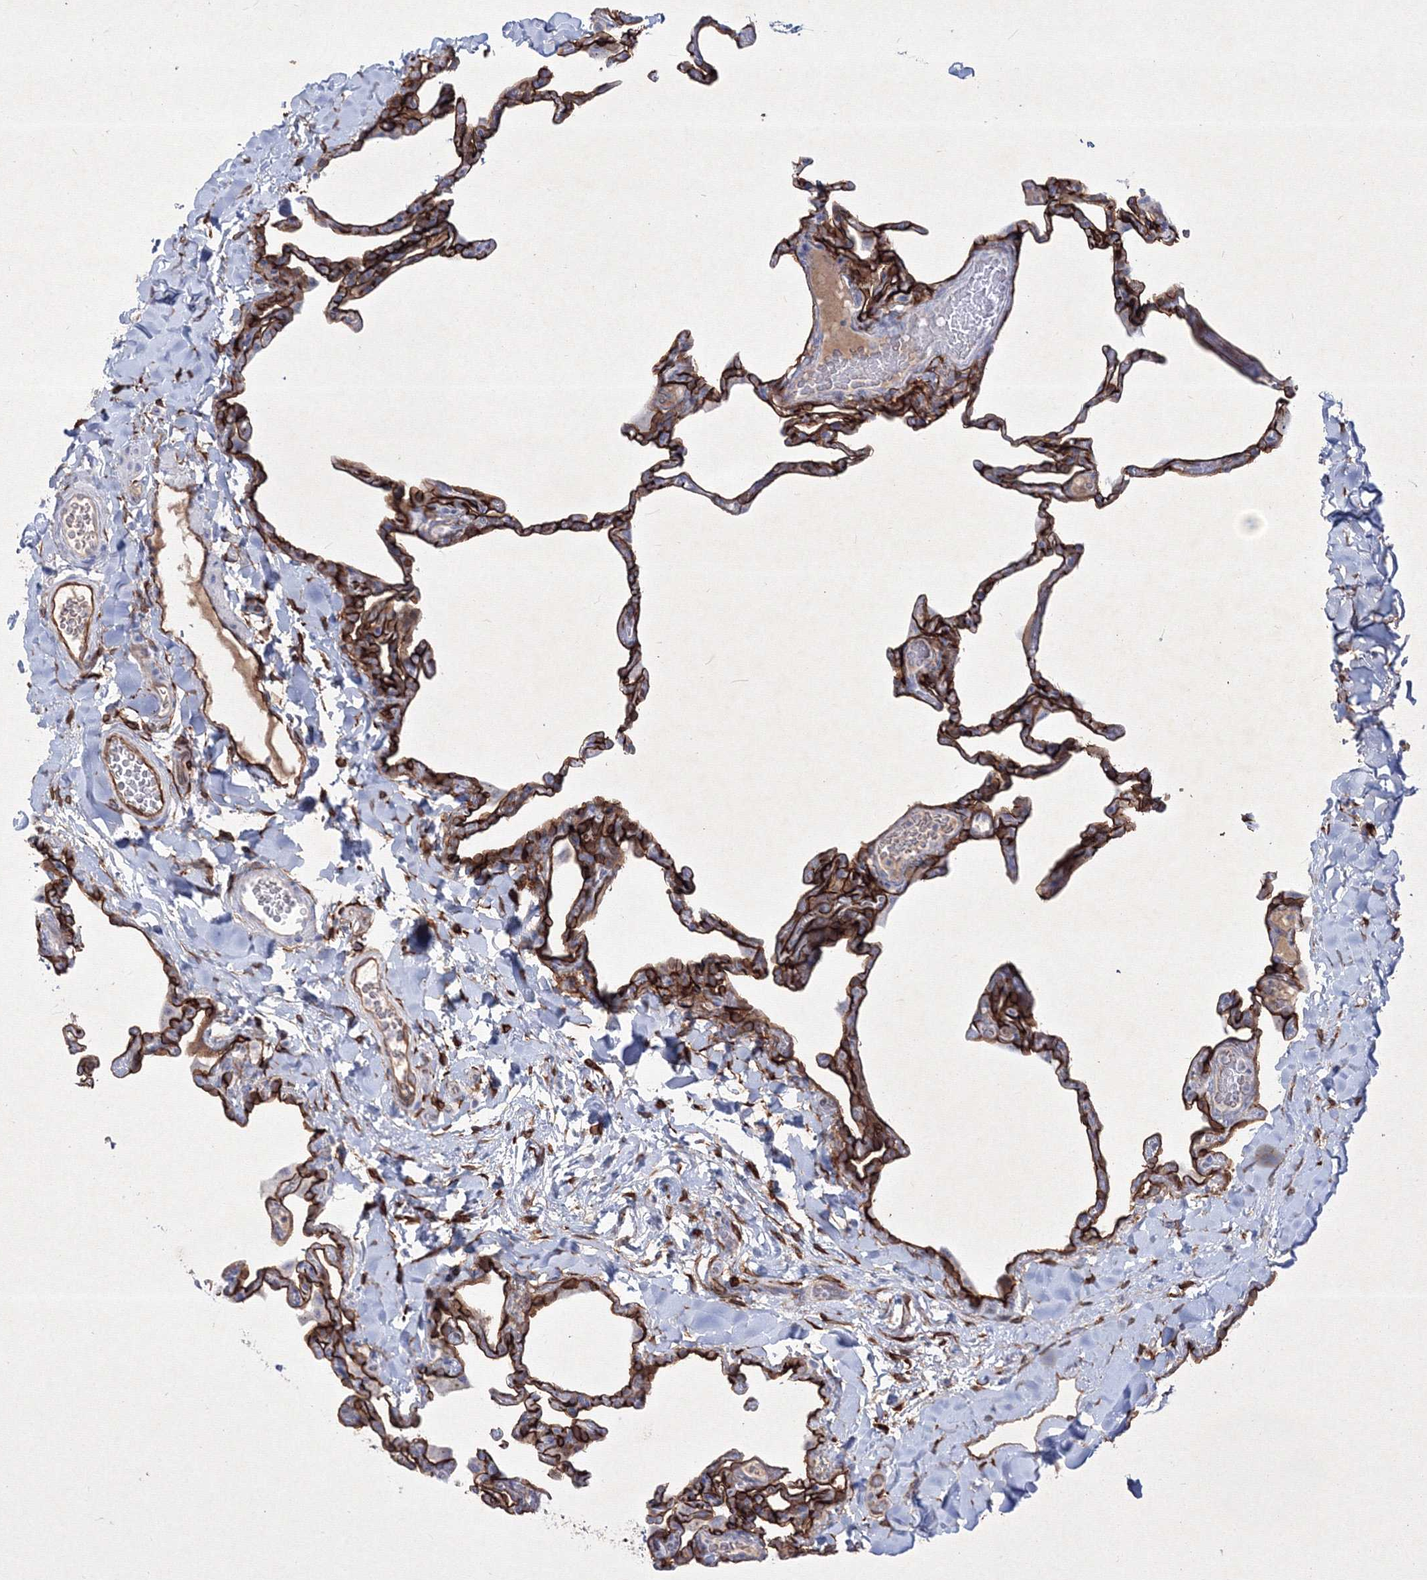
{"staining": {"intensity": "strong", "quantity": ">75%", "location": "cytoplasmic/membranous"}, "tissue": "lung", "cell_type": "Alveolar cells", "image_type": "normal", "snomed": [{"axis": "morphology", "description": "Normal tissue, NOS"}, {"axis": "topography", "description": "Lung"}], "caption": "Immunohistochemistry (IHC) photomicrograph of benign lung: lung stained using immunohistochemistry displays high levels of strong protein expression localized specifically in the cytoplasmic/membranous of alveolar cells, appearing as a cytoplasmic/membranous brown color.", "gene": "TMEM139", "patient": {"sex": "male", "age": 20}}